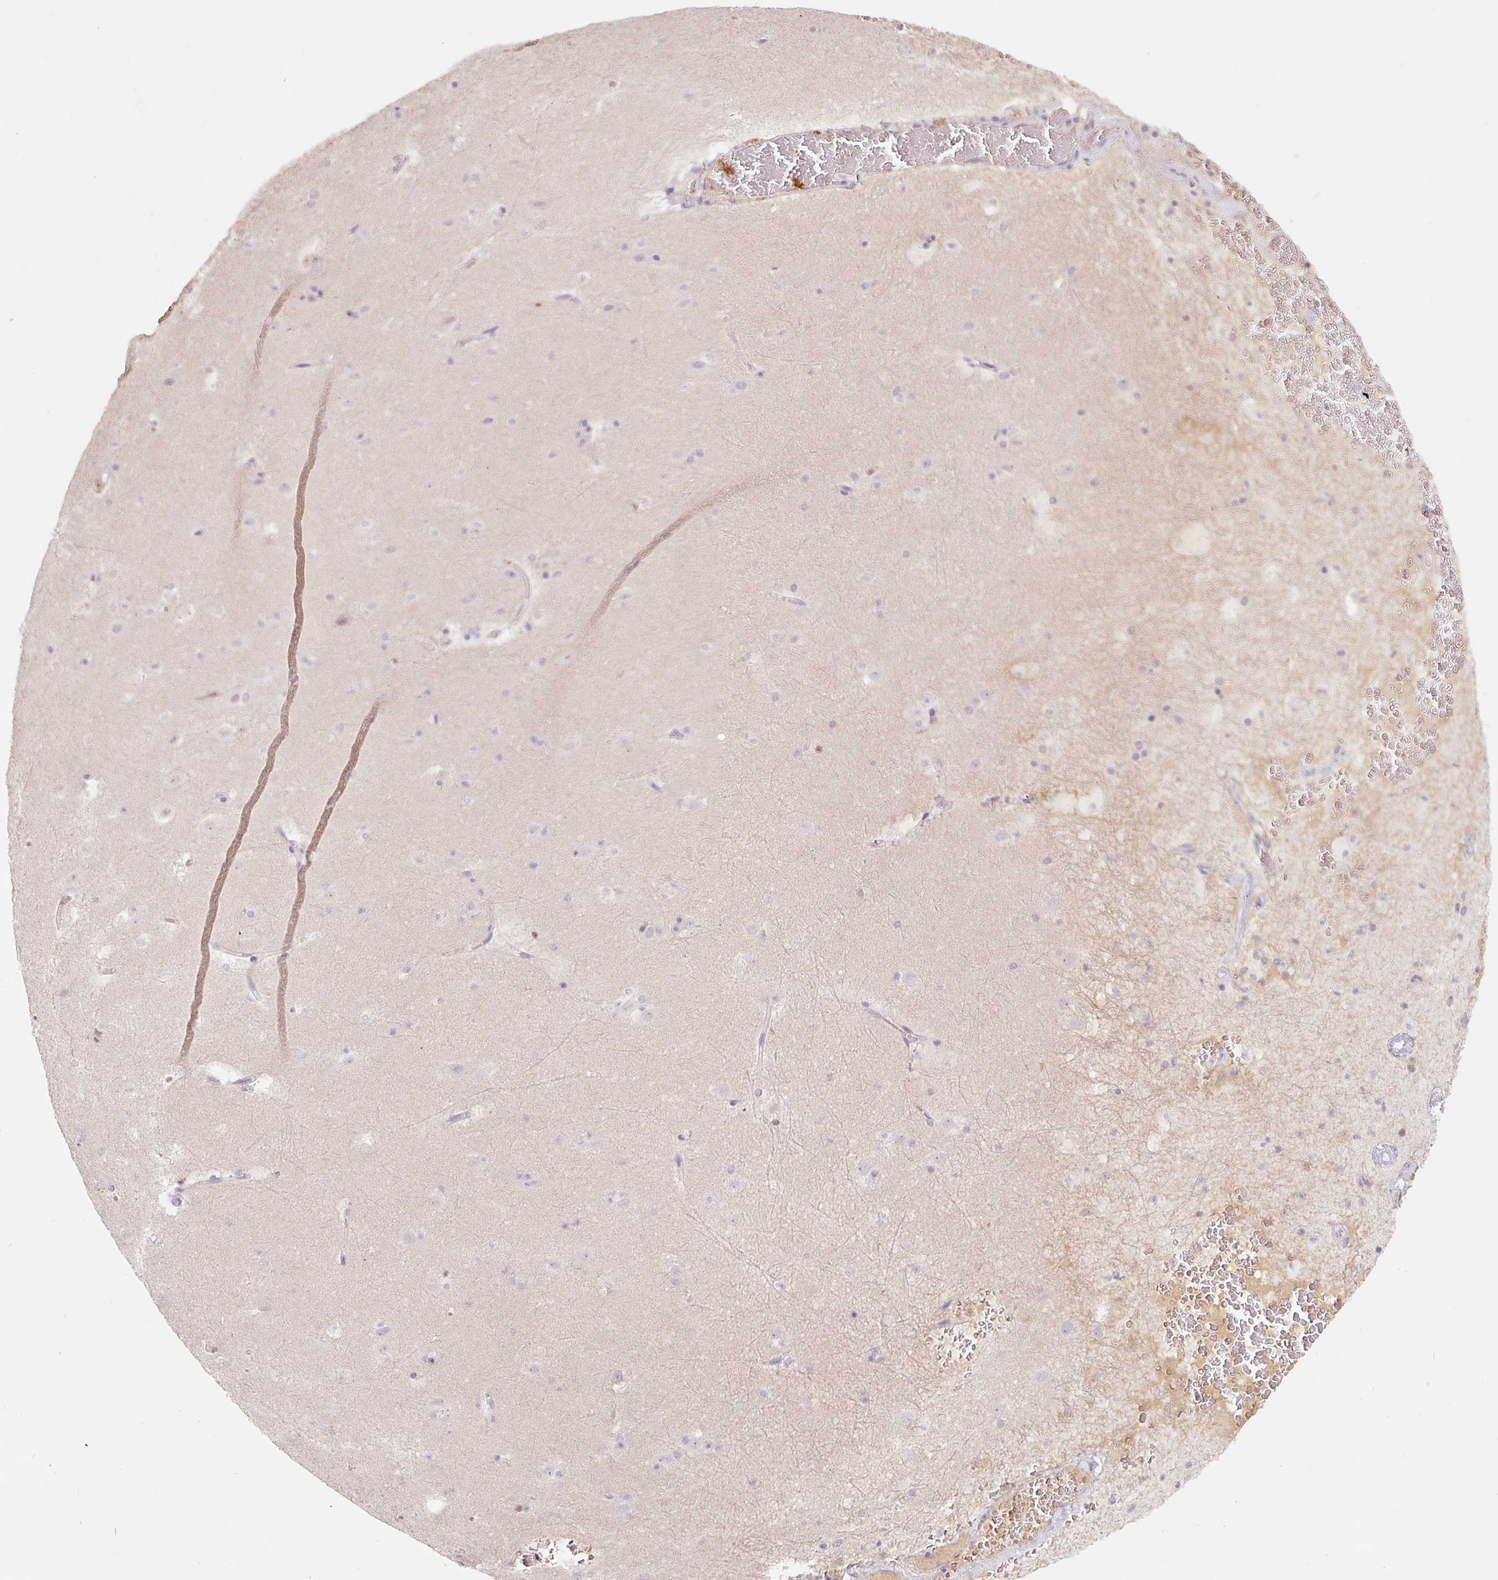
{"staining": {"intensity": "negative", "quantity": "none", "location": "none"}, "tissue": "caudate", "cell_type": "Glial cells", "image_type": "normal", "snomed": [{"axis": "morphology", "description": "Normal tissue, NOS"}, {"axis": "topography", "description": "Lateral ventricle wall"}], "caption": "A histopathology image of caudate stained for a protein exhibits no brown staining in glial cells.", "gene": "TMEM37", "patient": {"sex": "male", "age": 37}}